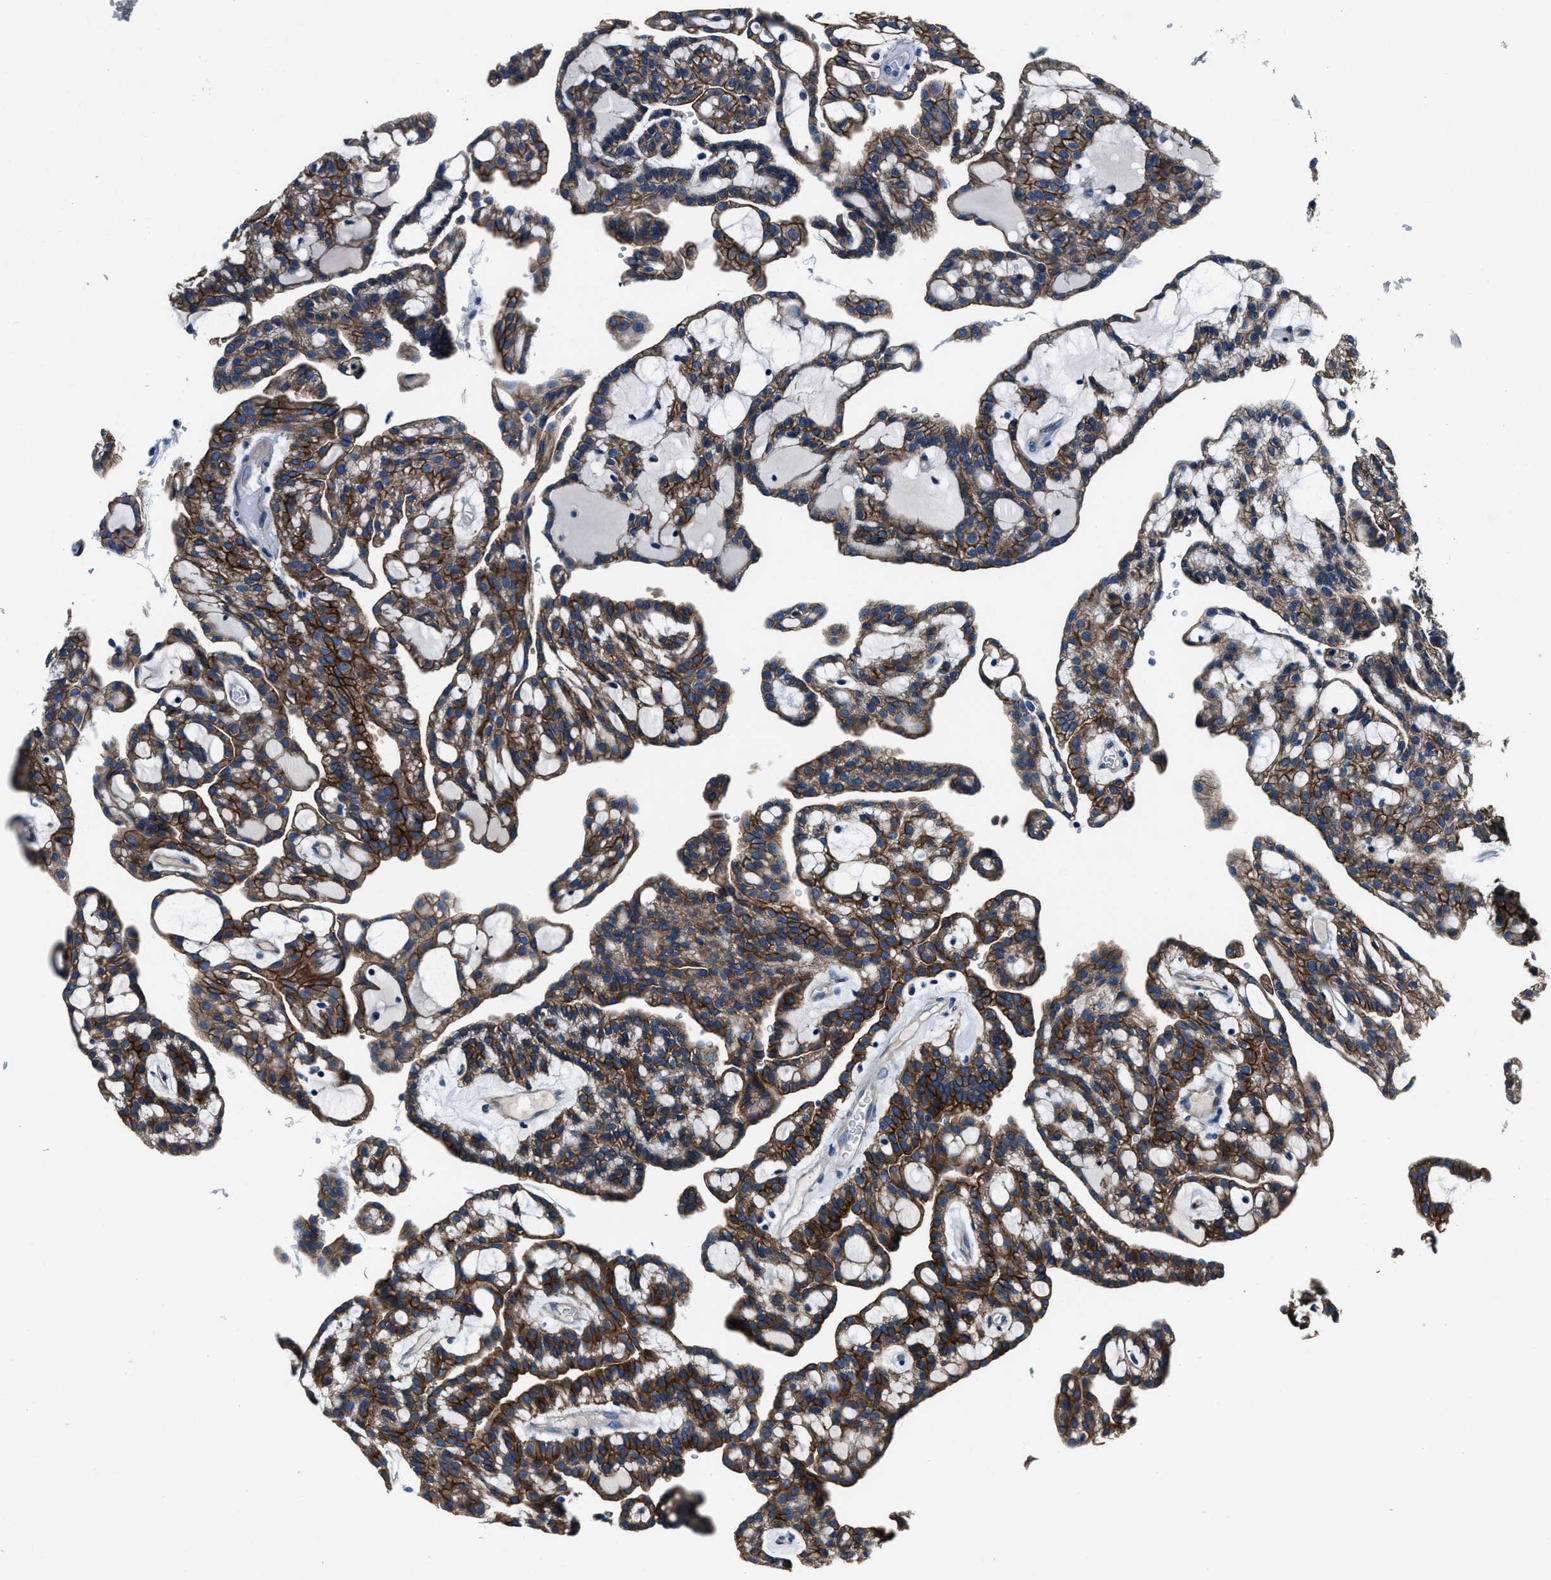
{"staining": {"intensity": "moderate", "quantity": ">75%", "location": "cytoplasmic/membranous"}, "tissue": "renal cancer", "cell_type": "Tumor cells", "image_type": "cancer", "snomed": [{"axis": "morphology", "description": "Adenocarcinoma, NOS"}, {"axis": "topography", "description": "Kidney"}], "caption": "DAB immunohistochemical staining of human adenocarcinoma (renal) shows moderate cytoplasmic/membranous protein staining in about >75% of tumor cells.", "gene": "LMO7", "patient": {"sex": "male", "age": 63}}